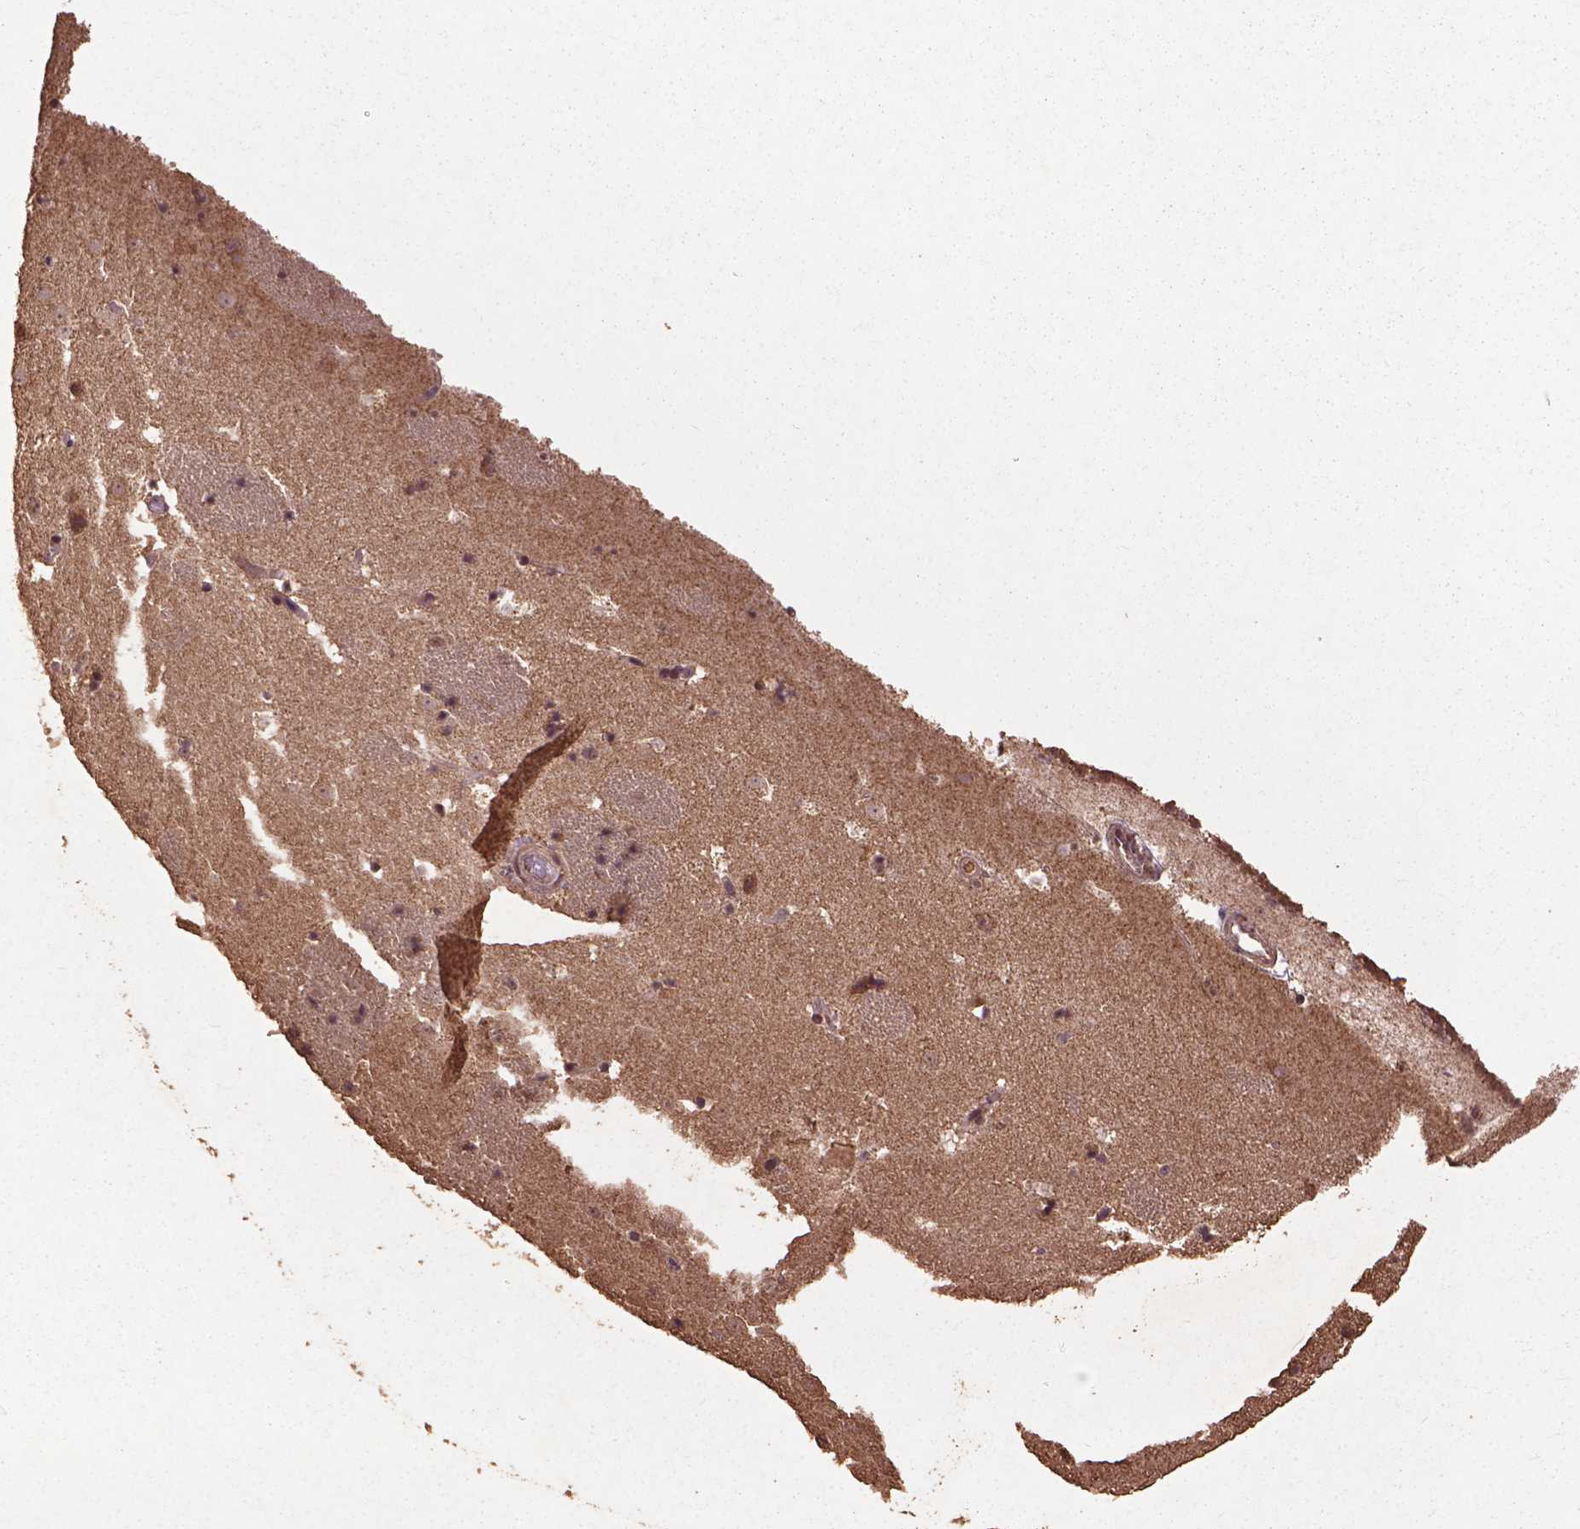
{"staining": {"intensity": "moderate", "quantity": "<25%", "location": "cytoplasmic/membranous,nuclear"}, "tissue": "caudate", "cell_type": "Glial cells", "image_type": "normal", "snomed": [{"axis": "morphology", "description": "Normal tissue, NOS"}, {"axis": "topography", "description": "Lateral ventricle wall"}], "caption": "Normal caudate demonstrates moderate cytoplasmic/membranous,nuclear expression in about <25% of glial cells, visualized by immunohistochemistry. The protein of interest is stained brown, and the nuclei are stained in blue (DAB (3,3'-diaminobenzidine) IHC with brightfield microscopy, high magnification).", "gene": "BABAM1", "patient": {"sex": "male", "age": 37}}